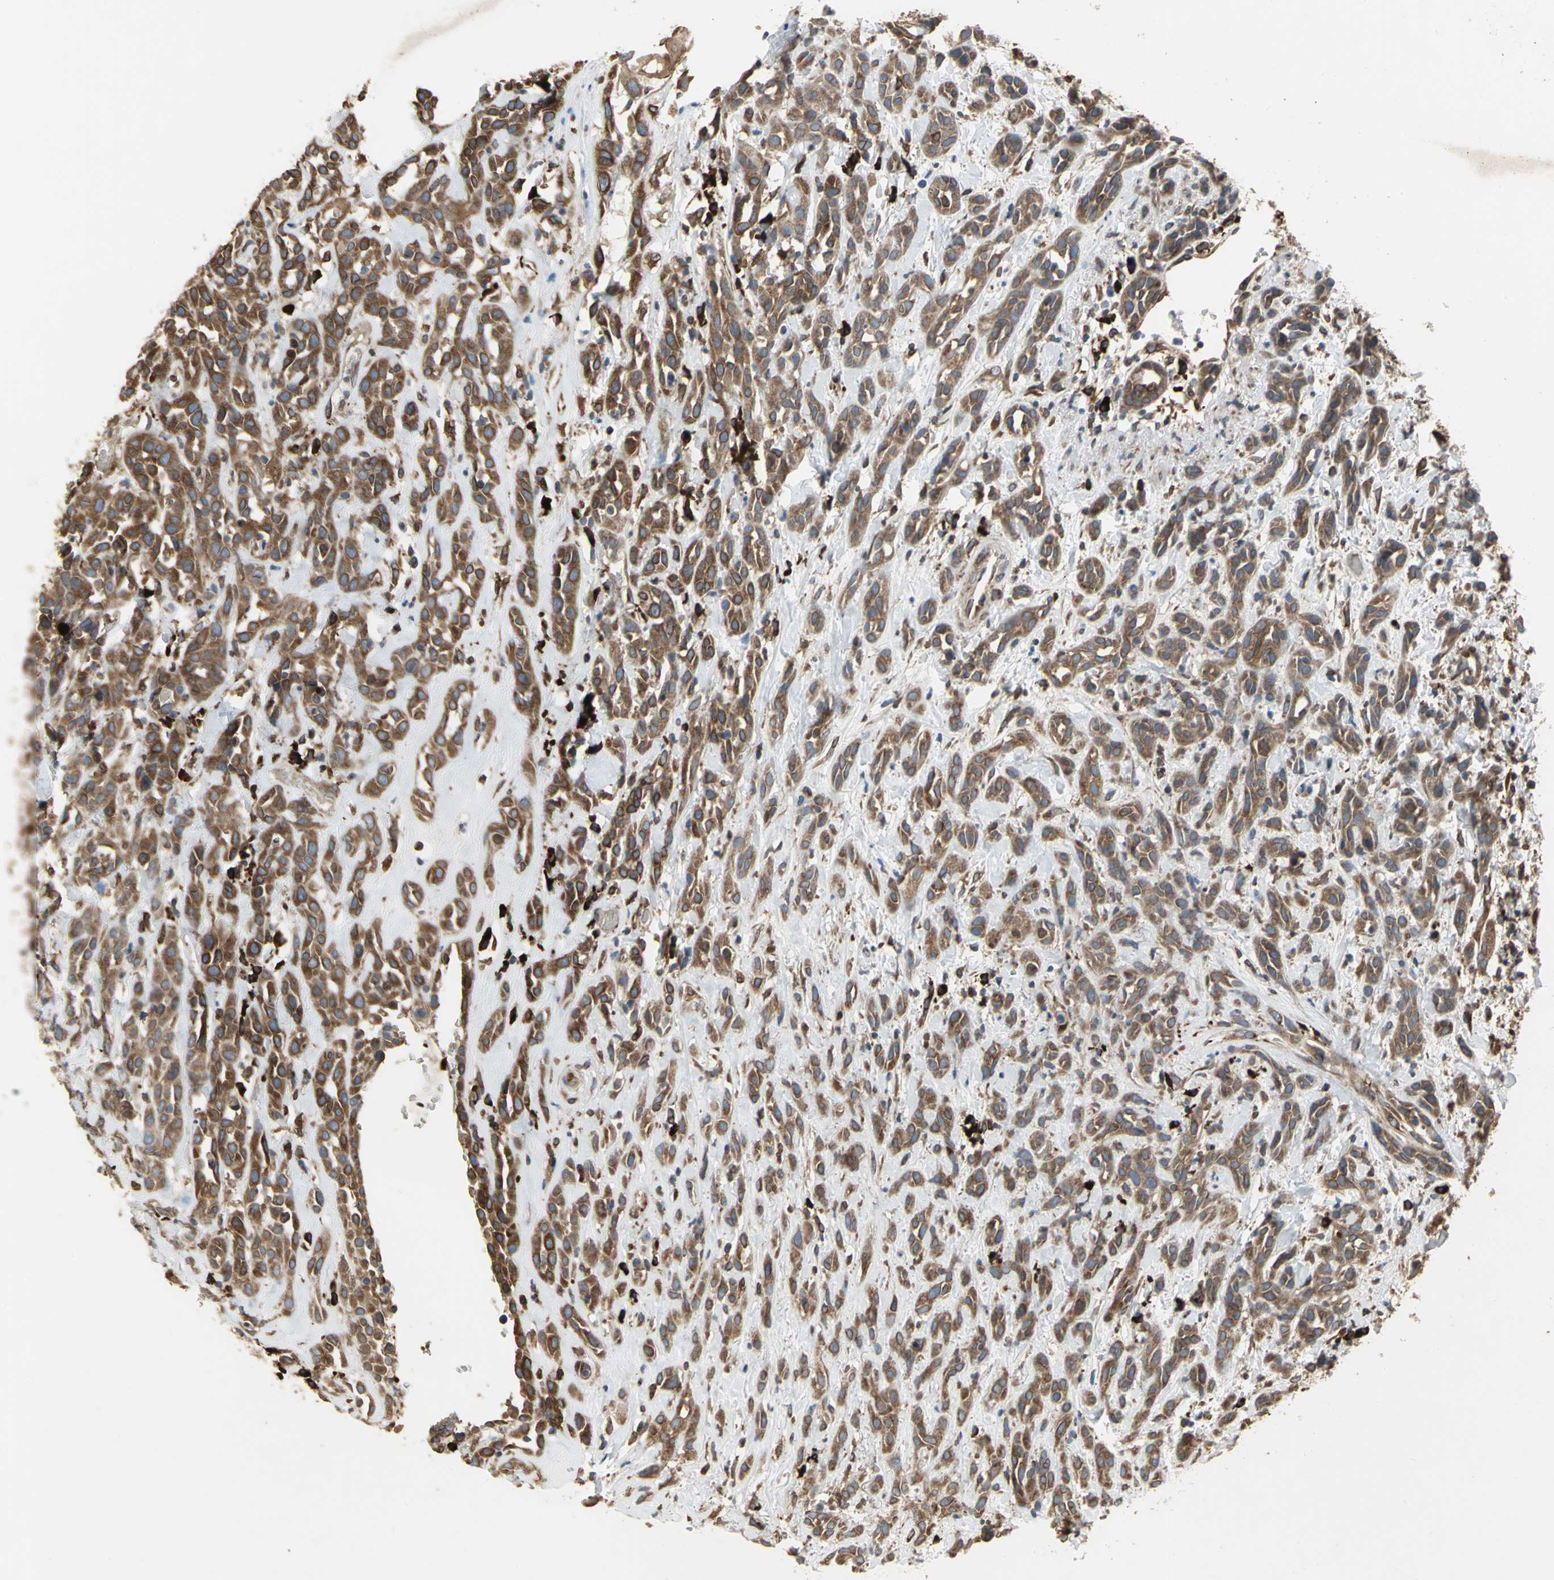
{"staining": {"intensity": "strong", "quantity": ">75%", "location": "cytoplasmic/membranous"}, "tissue": "head and neck cancer", "cell_type": "Tumor cells", "image_type": "cancer", "snomed": [{"axis": "morphology", "description": "Squamous cell carcinoma, NOS"}, {"axis": "topography", "description": "Head-Neck"}], "caption": "There is high levels of strong cytoplasmic/membranous positivity in tumor cells of head and neck cancer (squamous cell carcinoma), as demonstrated by immunohistochemical staining (brown color).", "gene": "SYVN1", "patient": {"sex": "male", "age": 62}}